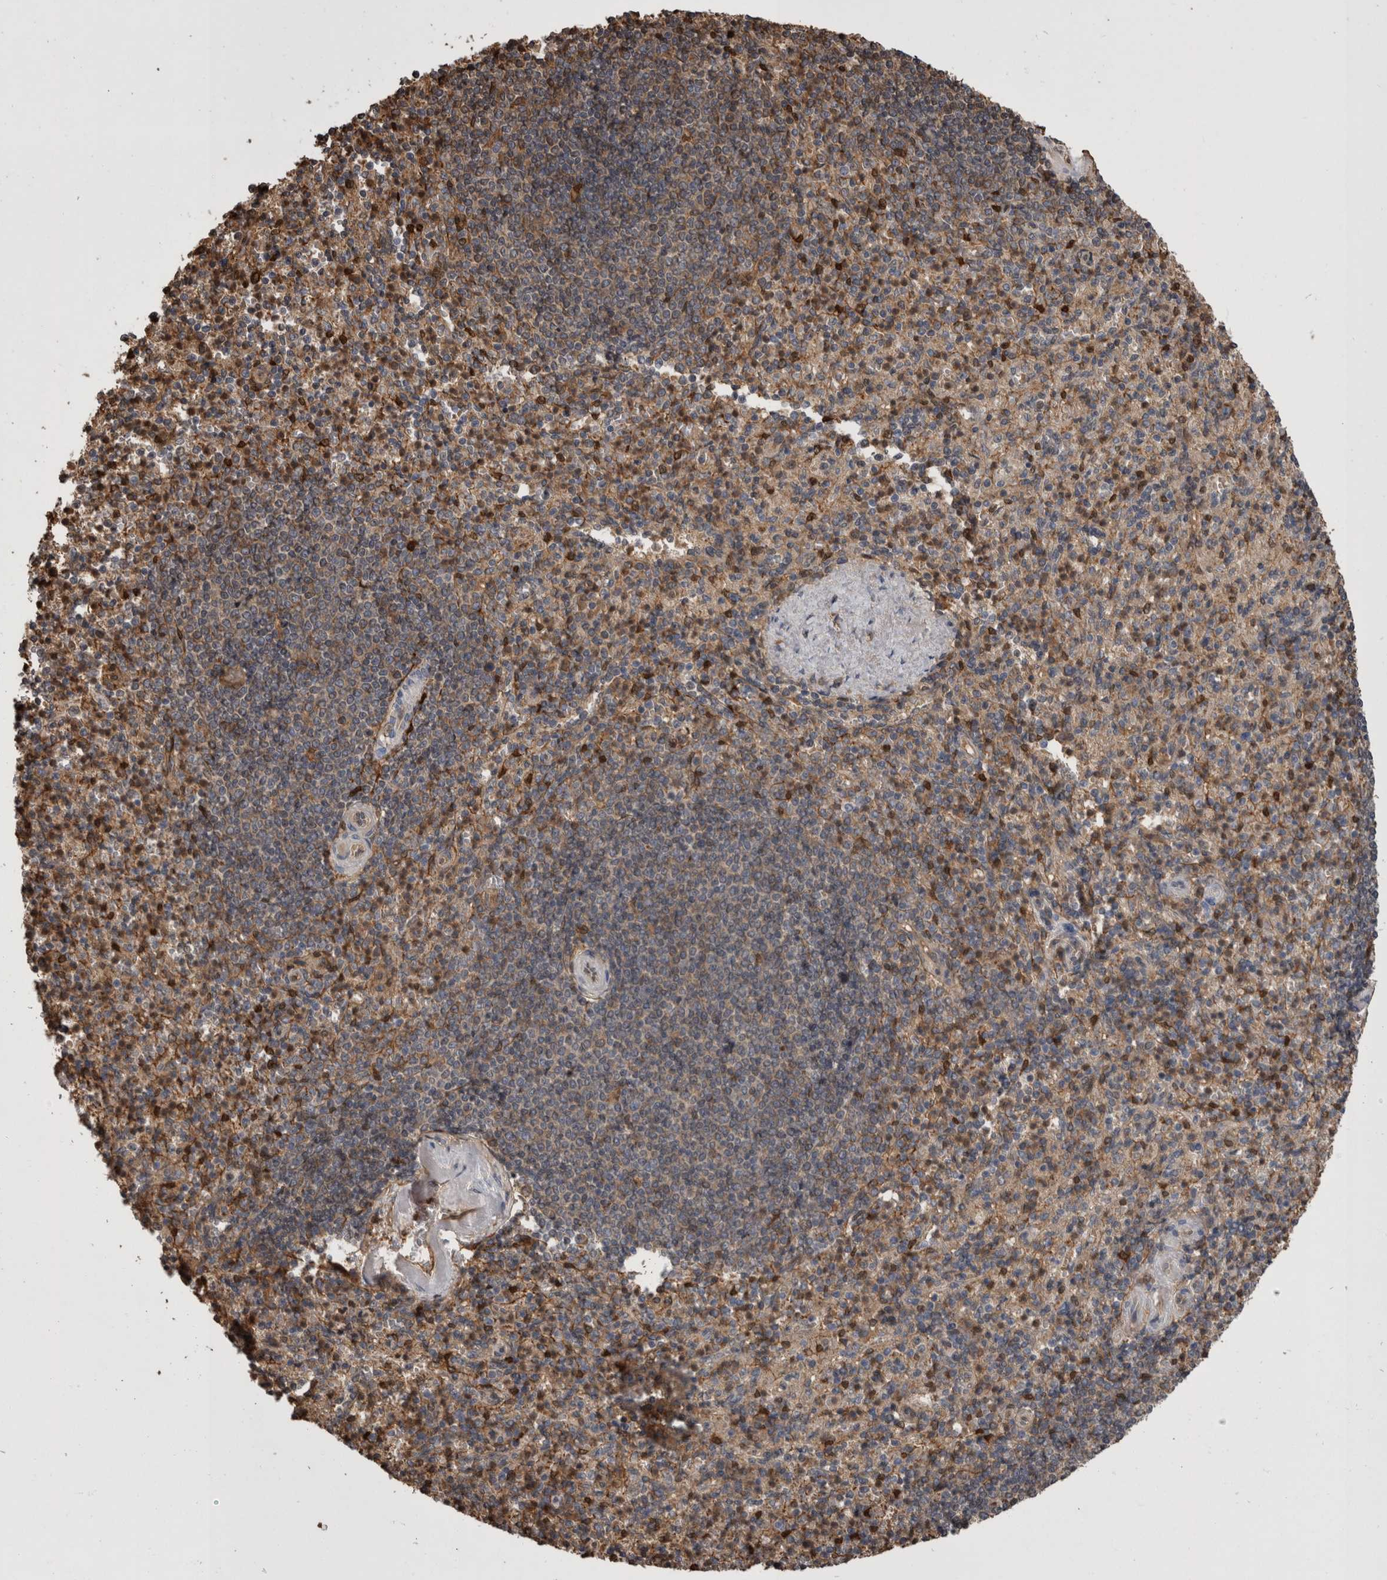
{"staining": {"intensity": "moderate", "quantity": "<25%", "location": "cytoplasmic/membranous,nuclear"}, "tissue": "spleen", "cell_type": "Cells in red pulp", "image_type": "normal", "snomed": [{"axis": "morphology", "description": "Normal tissue, NOS"}, {"axis": "topography", "description": "Spleen"}], "caption": "Spleen was stained to show a protein in brown. There is low levels of moderate cytoplasmic/membranous,nuclear staining in approximately <25% of cells in red pulp. Nuclei are stained in blue.", "gene": "LXN", "patient": {"sex": "female", "age": 74}}